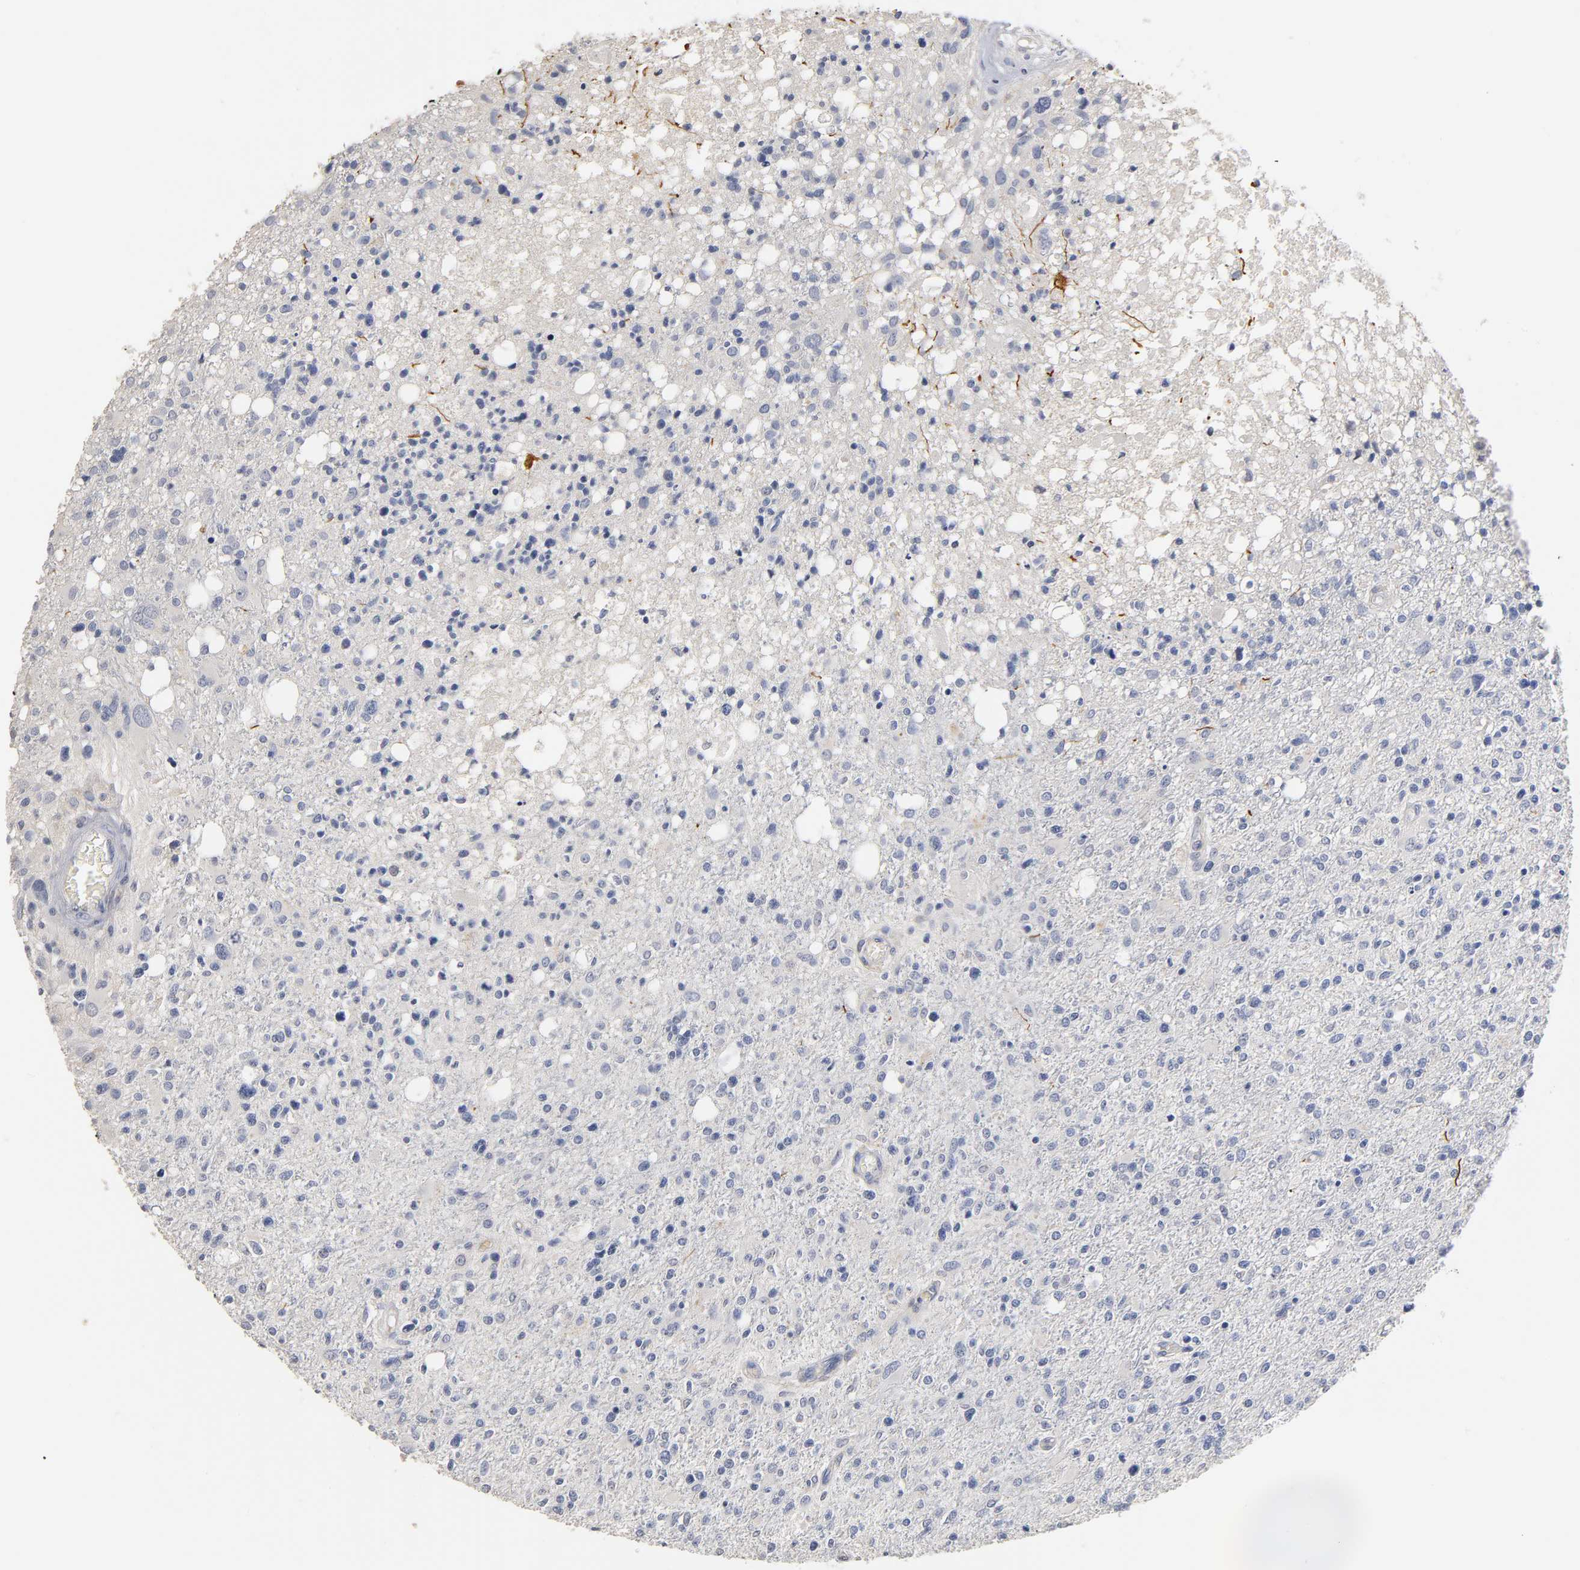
{"staining": {"intensity": "negative", "quantity": "none", "location": "none"}, "tissue": "glioma", "cell_type": "Tumor cells", "image_type": "cancer", "snomed": [{"axis": "morphology", "description": "Glioma, malignant, High grade"}, {"axis": "topography", "description": "Cerebral cortex"}], "caption": "This micrograph is of malignant high-grade glioma stained with immunohistochemistry to label a protein in brown with the nuclei are counter-stained blue. There is no positivity in tumor cells.", "gene": "OVOL1", "patient": {"sex": "male", "age": 76}}